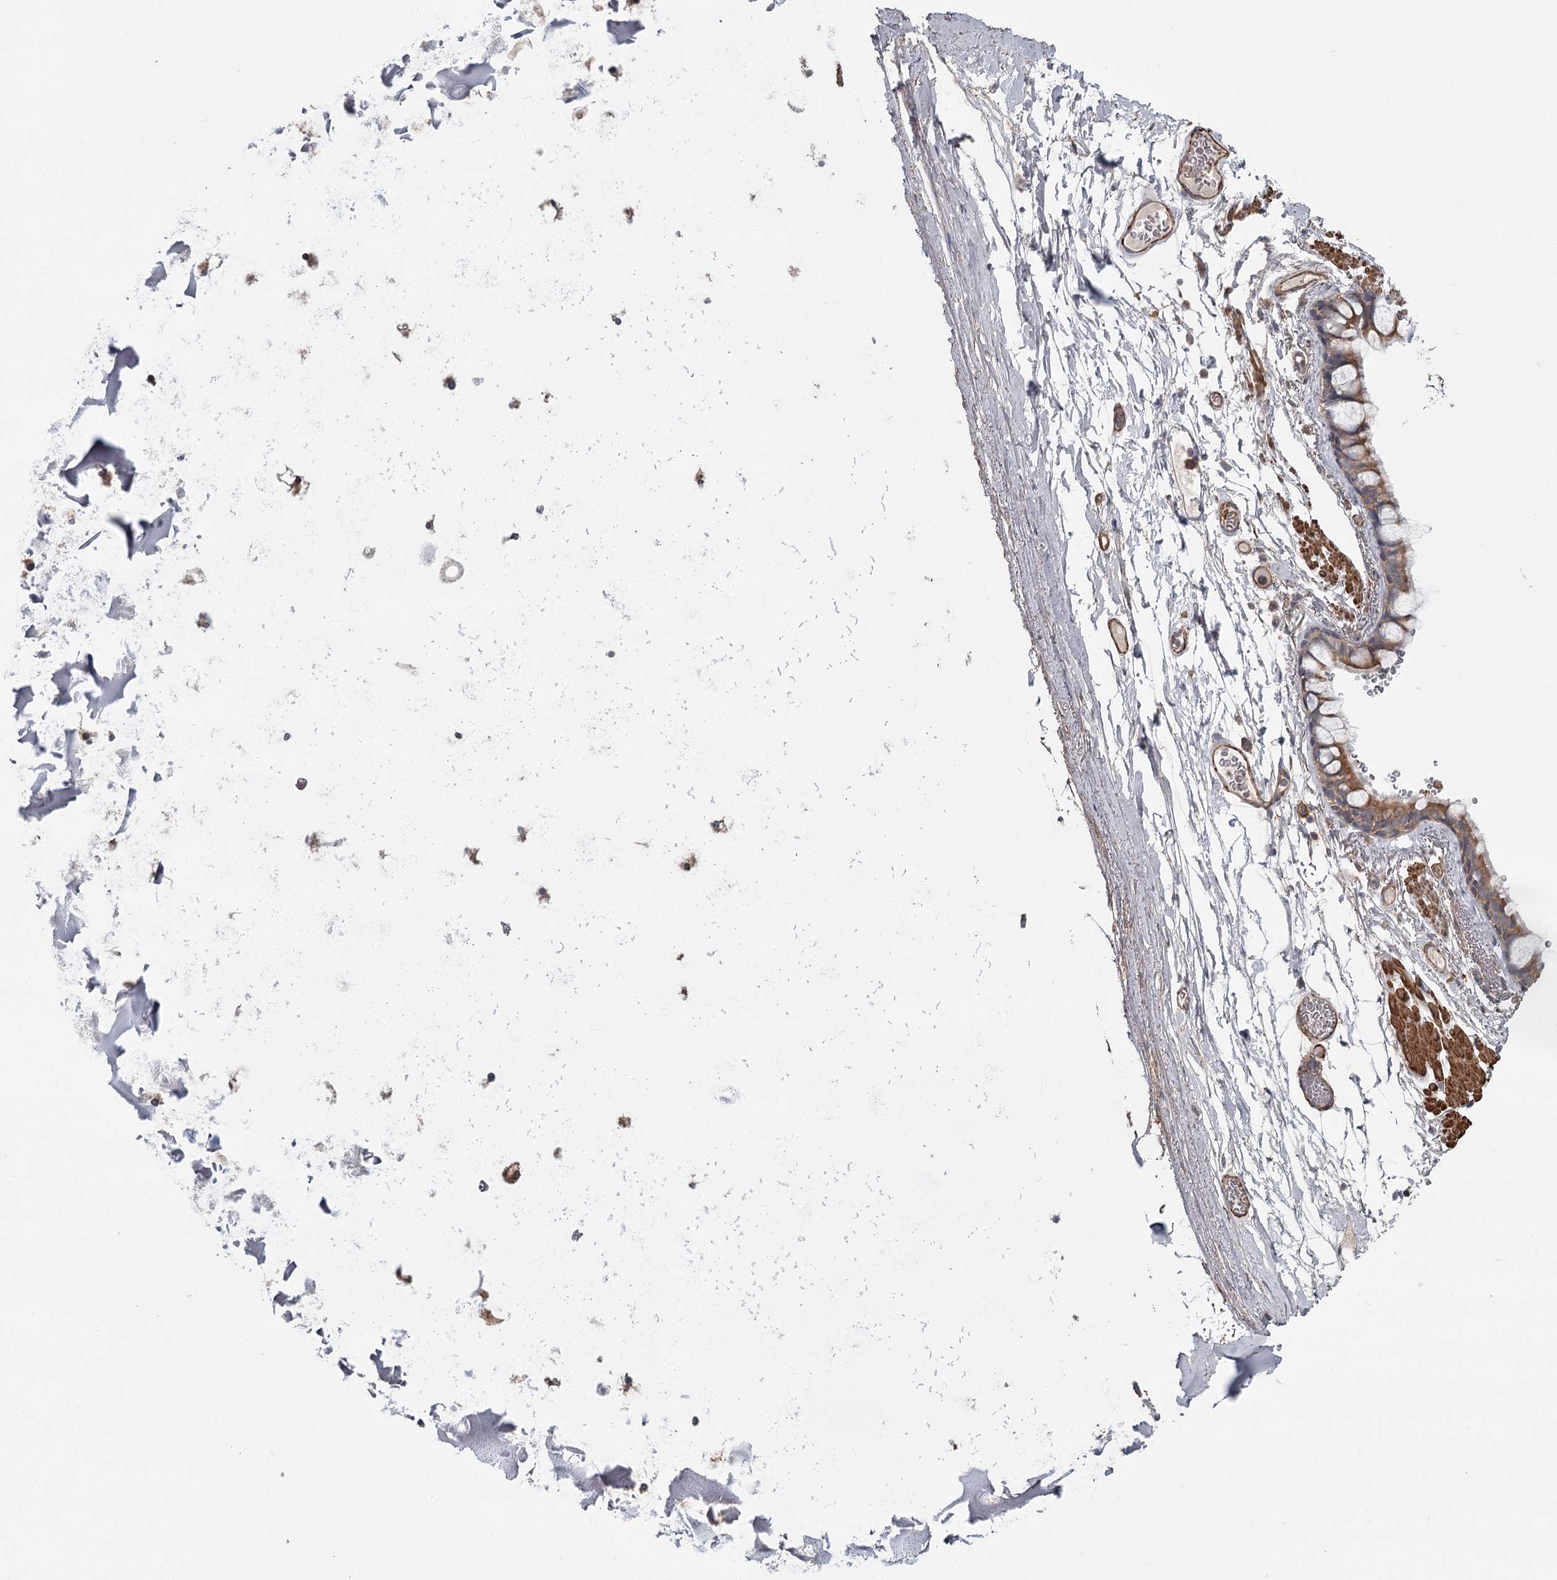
{"staining": {"intensity": "moderate", "quantity": ">75%", "location": "cytoplasmic/membranous"}, "tissue": "bronchus", "cell_type": "Respiratory epithelial cells", "image_type": "normal", "snomed": [{"axis": "morphology", "description": "Normal tissue, NOS"}, {"axis": "topography", "description": "Cartilage tissue"}], "caption": "Bronchus stained for a protein (brown) reveals moderate cytoplasmic/membranous positive staining in about >75% of respiratory epithelial cells.", "gene": "DHRS9", "patient": {"sex": "male", "age": 63}}